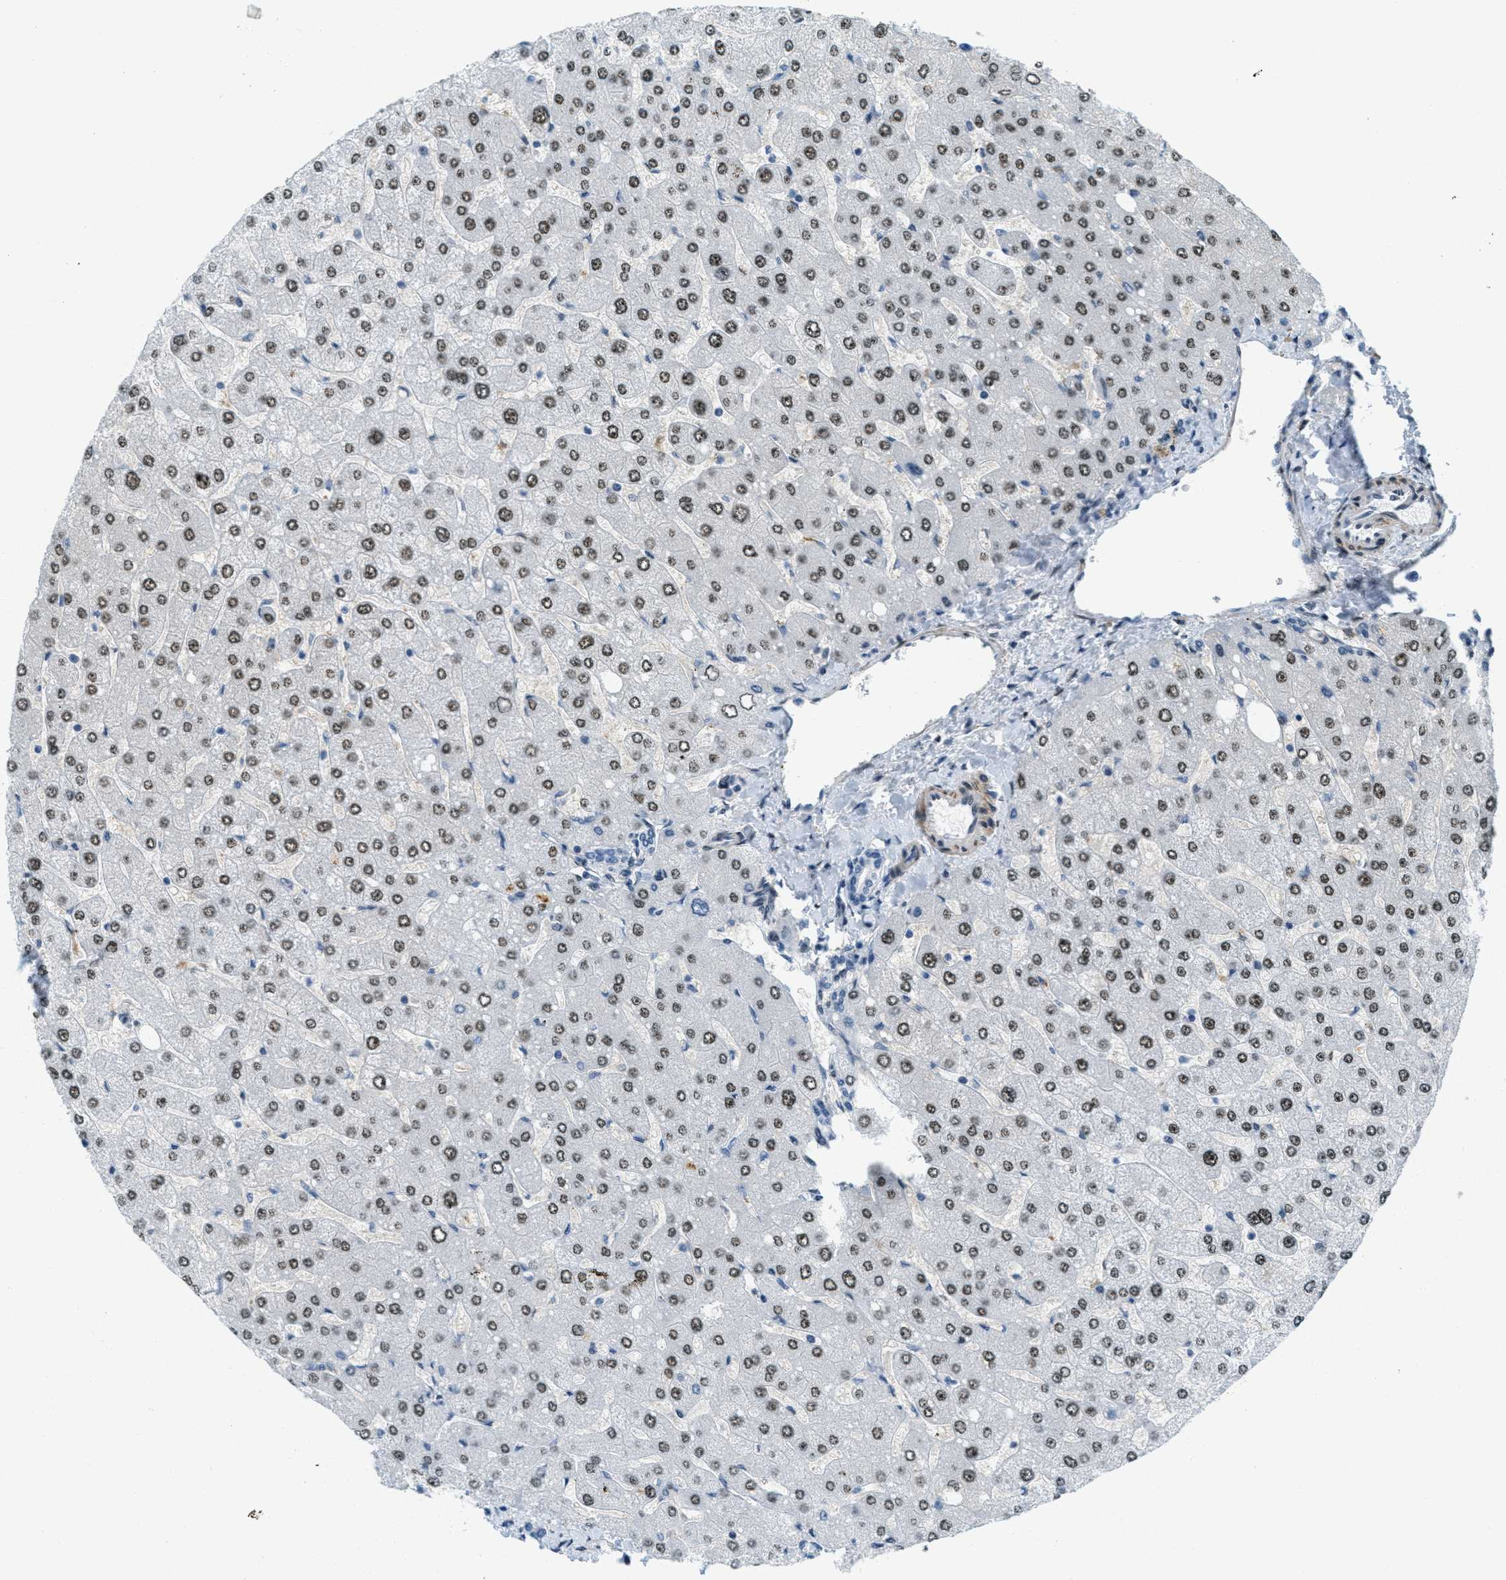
{"staining": {"intensity": "negative", "quantity": "none", "location": "none"}, "tissue": "liver", "cell_type": "Cholangiocytes", "image_type": "normal", "snomed": [{"axis": "morphology", "description": "Normal tissue, NOS"}, {"axis": "topography", "description": "Liver"}], "caption": "The image demonstrates no significant staining in cholangiocytes of liver.", "gene": "ZDHHC23", "patient": {"sex": "male", "age": 55}}